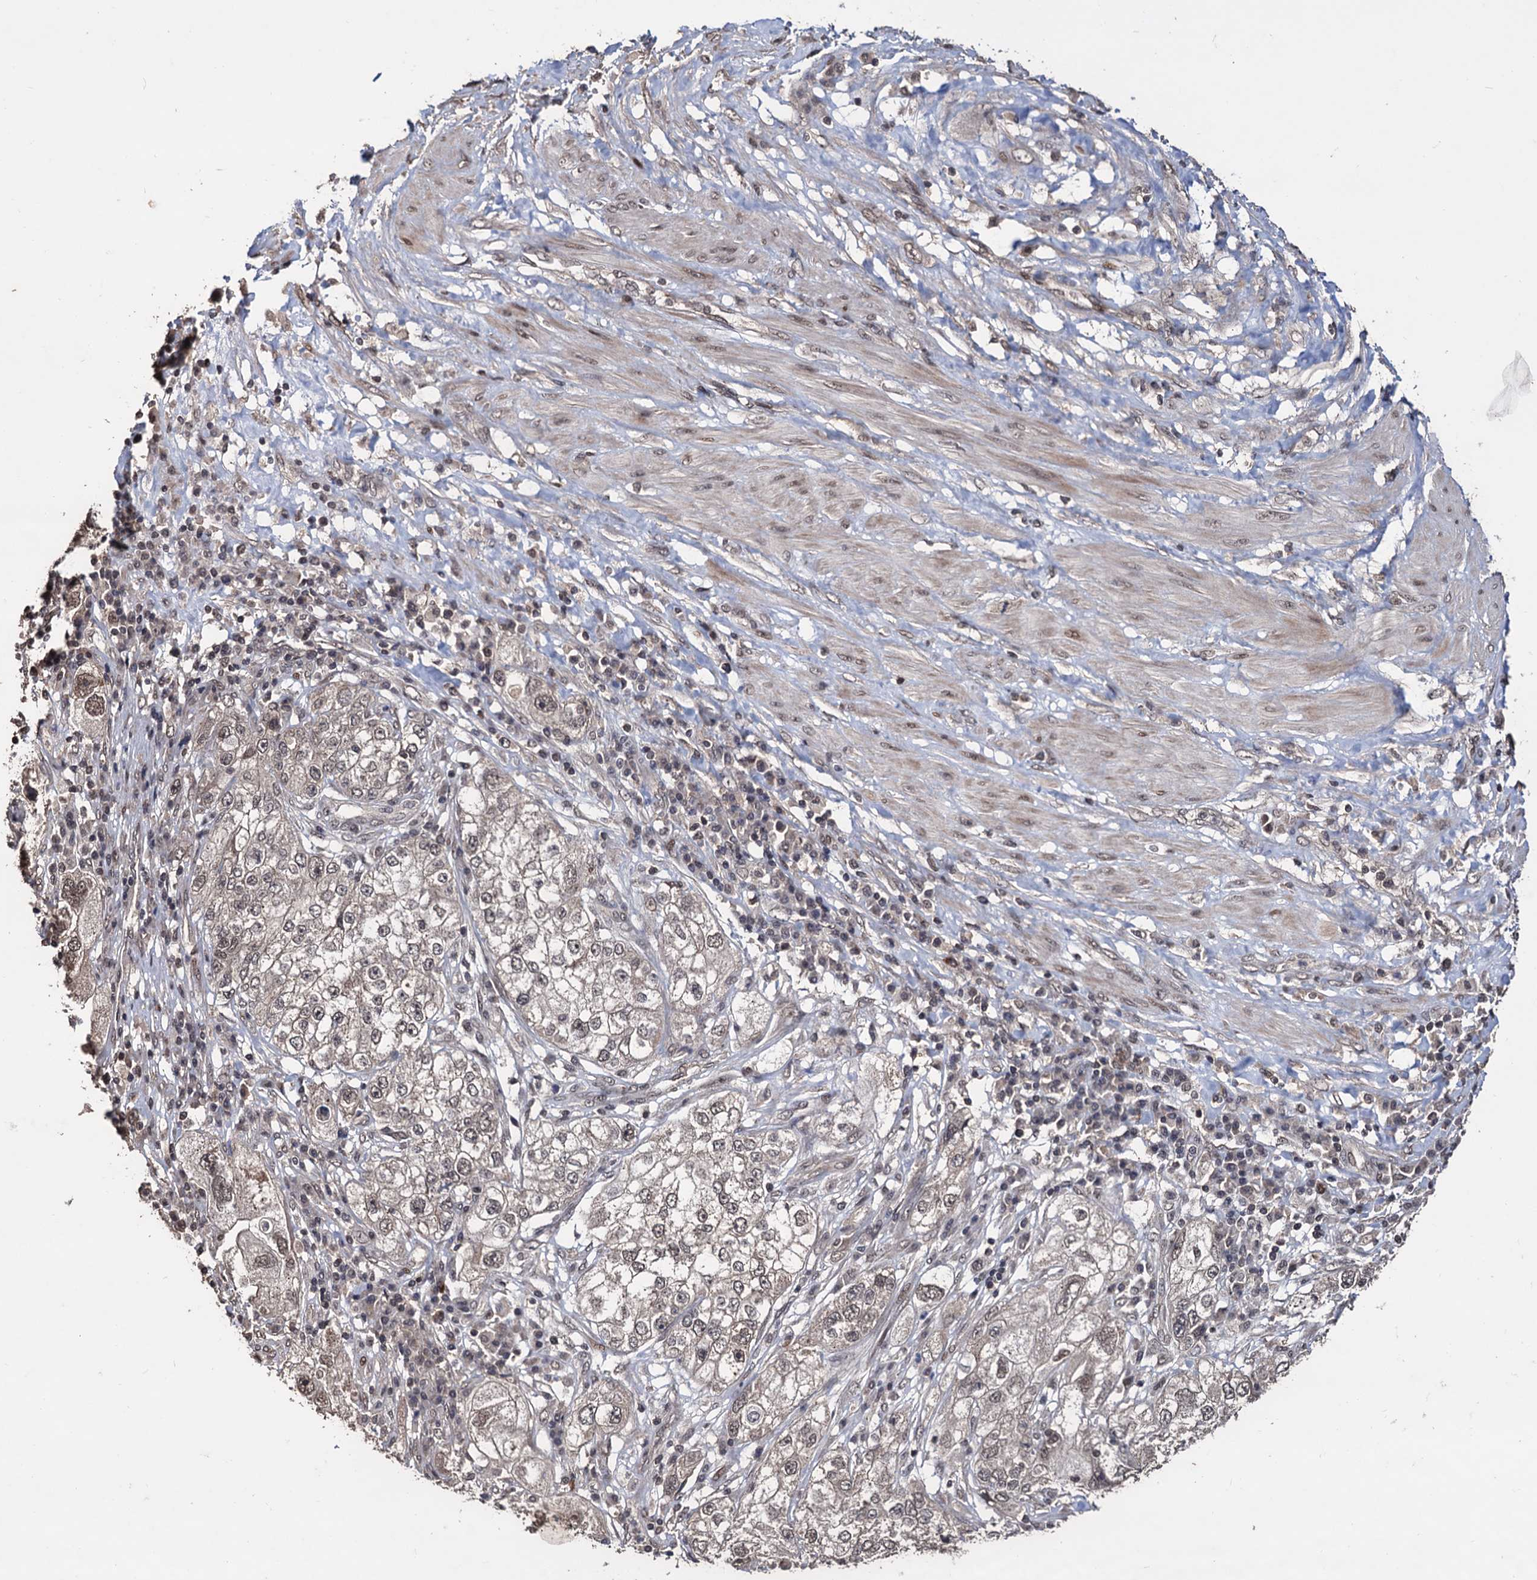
{"staining": {"intensity": "weak", "quantity": "<25%", "location": "nuclear"}, "tissue": "endometrial cancer", "cell_type": "Tumor cells", "image_type": "cancer", "snomed": [{"axis": "morphology", "description": "Adenocarcinoma, NOS"}, {"axis": "topography", "description": "Endometrium"}], "caption": "DAB (3,3'-diaminobenzidine) immunohistochemical staining of human adenocarcinoma (endometrial) reveals no significant expression in tumor cells.", "gene": "KLF5", "patient": {"sex": "female", "age": 49}}